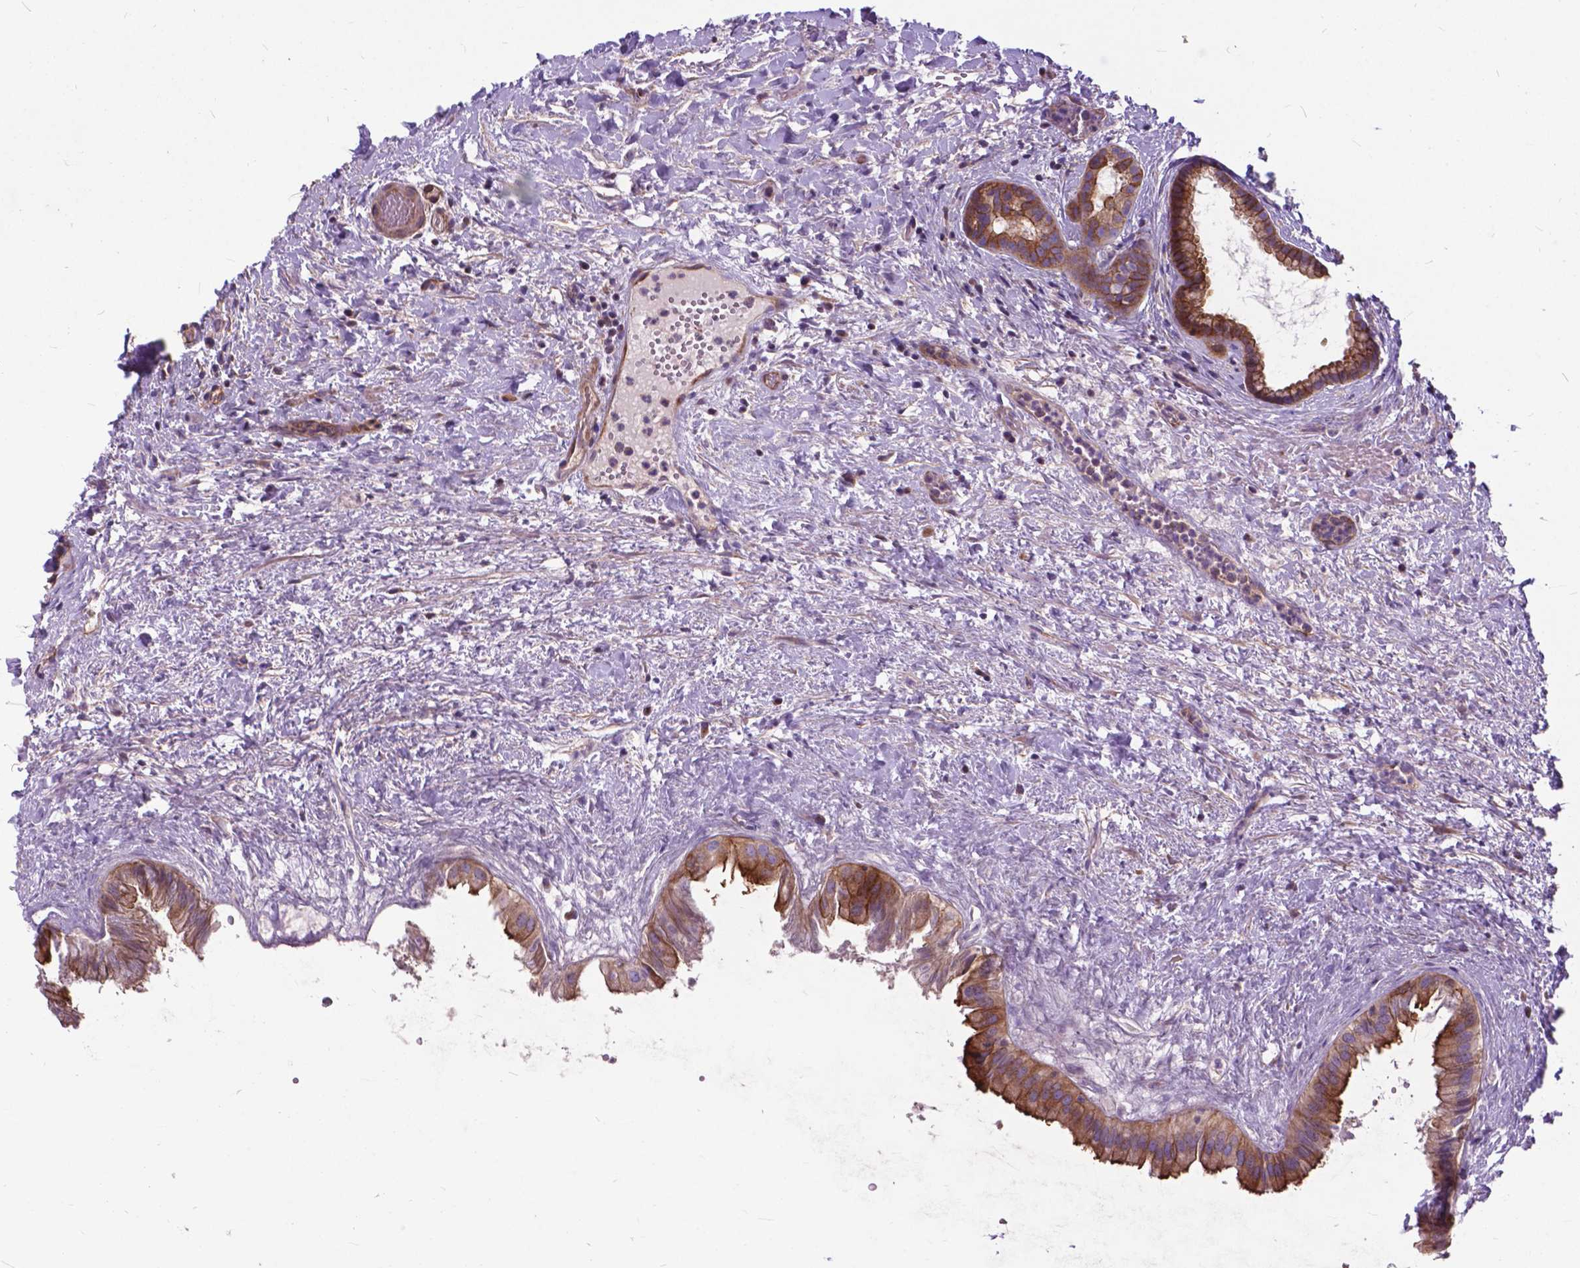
{"staining": {"intensity": "moderate", "quantity": ">75%", "location": "cytoplasmic/membranous"}, "tissue": "gallbladder", "cell_type": "Glandular cells", "image_type": "normal", "snomed": [{"axis": "morphology", "description": "Normal tissue, NOS"}, {"axis": "topography", "description": "Gallbladder"}], "caption": "Immunohistochemical staining of benign gallbladder exhibits >75% levels of moderate cytoplasmic/membranous protein expression in about >75% of glandular cells.", "gene": "FLT4", "patient": {"sex": "male", "age": 70}}